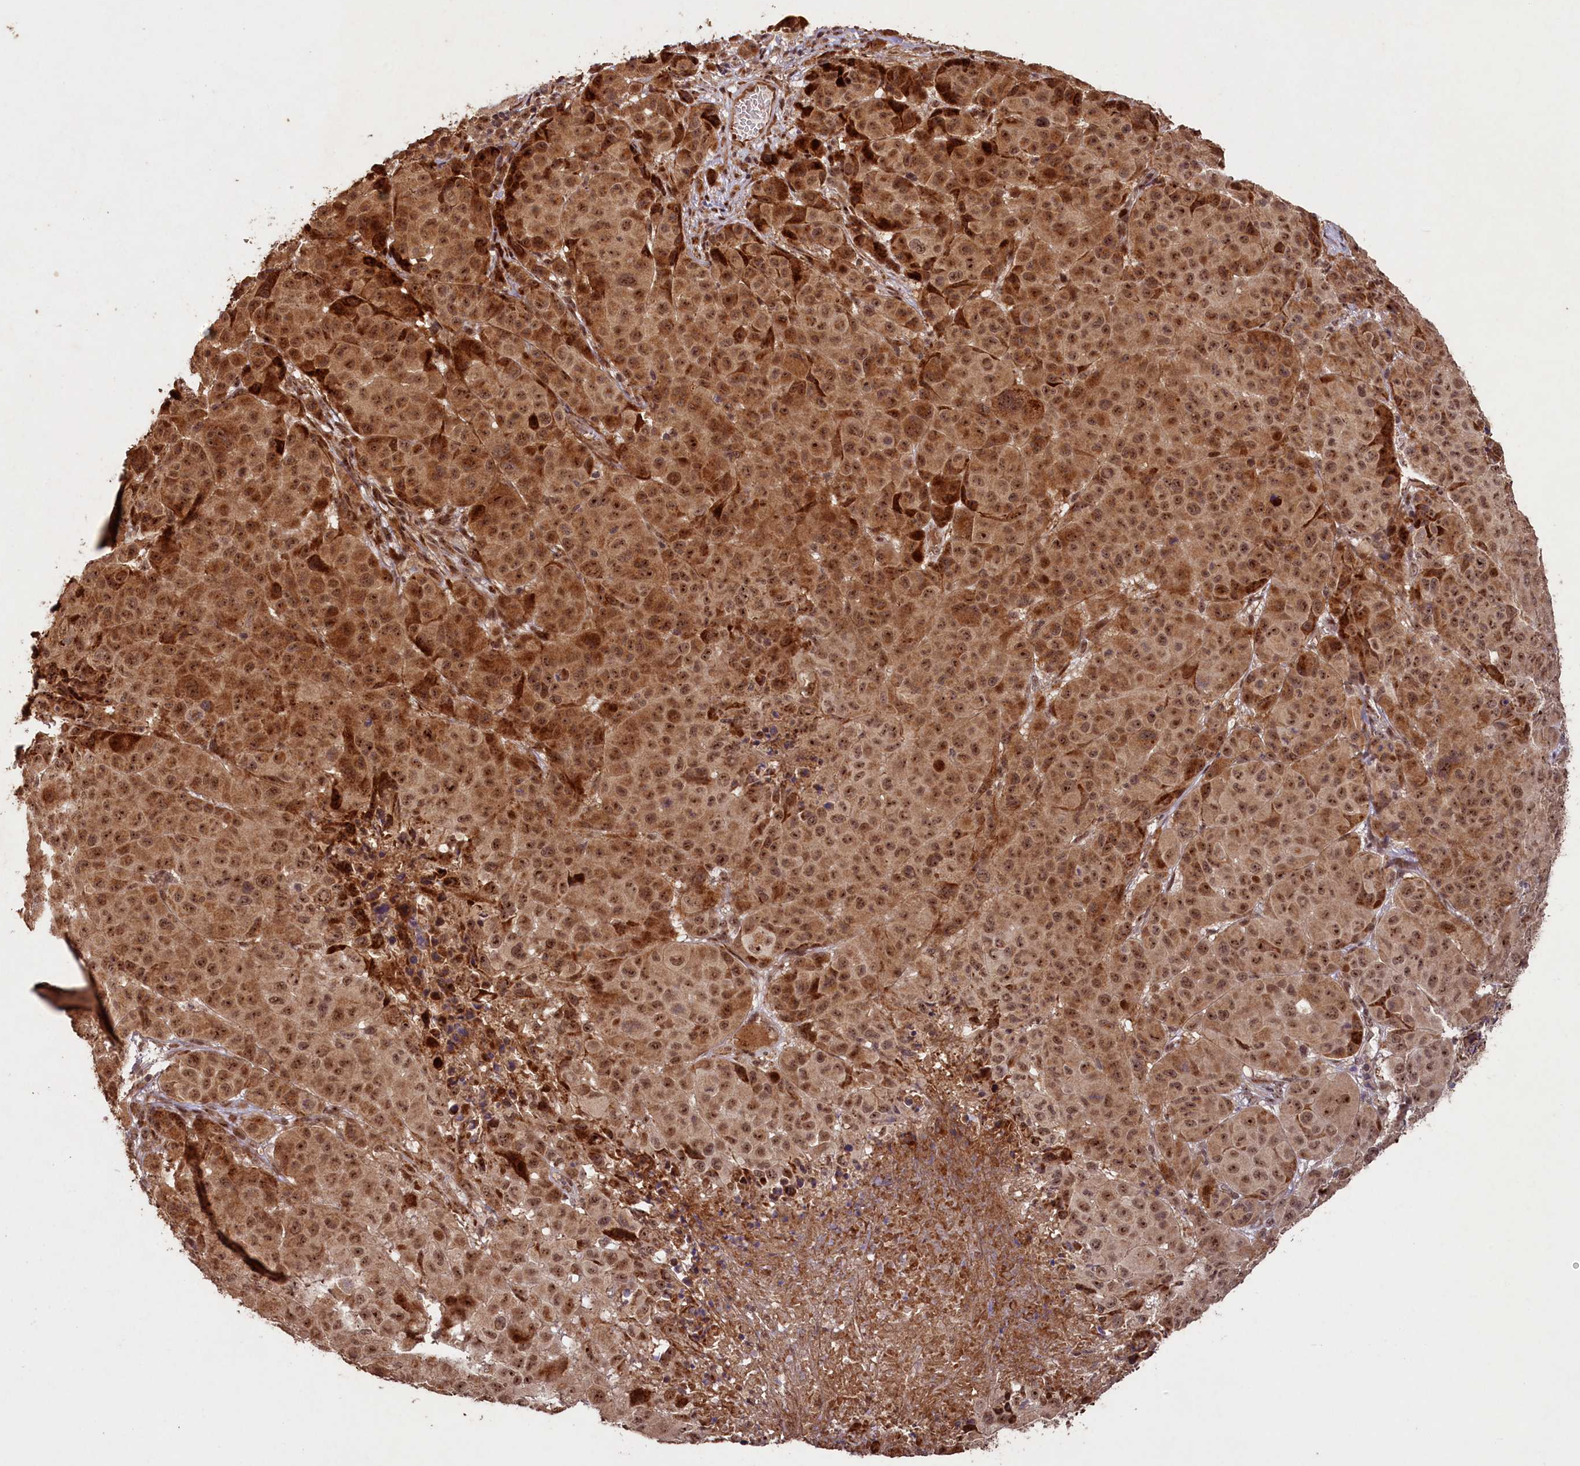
{"staining": {"intensity": "strong", "quantity": ">75%", "location": "cytoplasmic/membranous,nuclear"}, "tissue": "melanoma", "cell_type": "Tumor cells", "image_type": "cancer", "snomed": [{"axis": "morphology", "description": "Malignant melanoma, NOS"}, {"axis": "topography", "description": "Skin"}], "caption": "Protein staining demonstrates strong cytoplasmic/membranous and nuclear staining in approximately >75% of tumor cells in melanoma.", "gene": "SHPRH", "patient": {"sex": "male", "age": 73}}